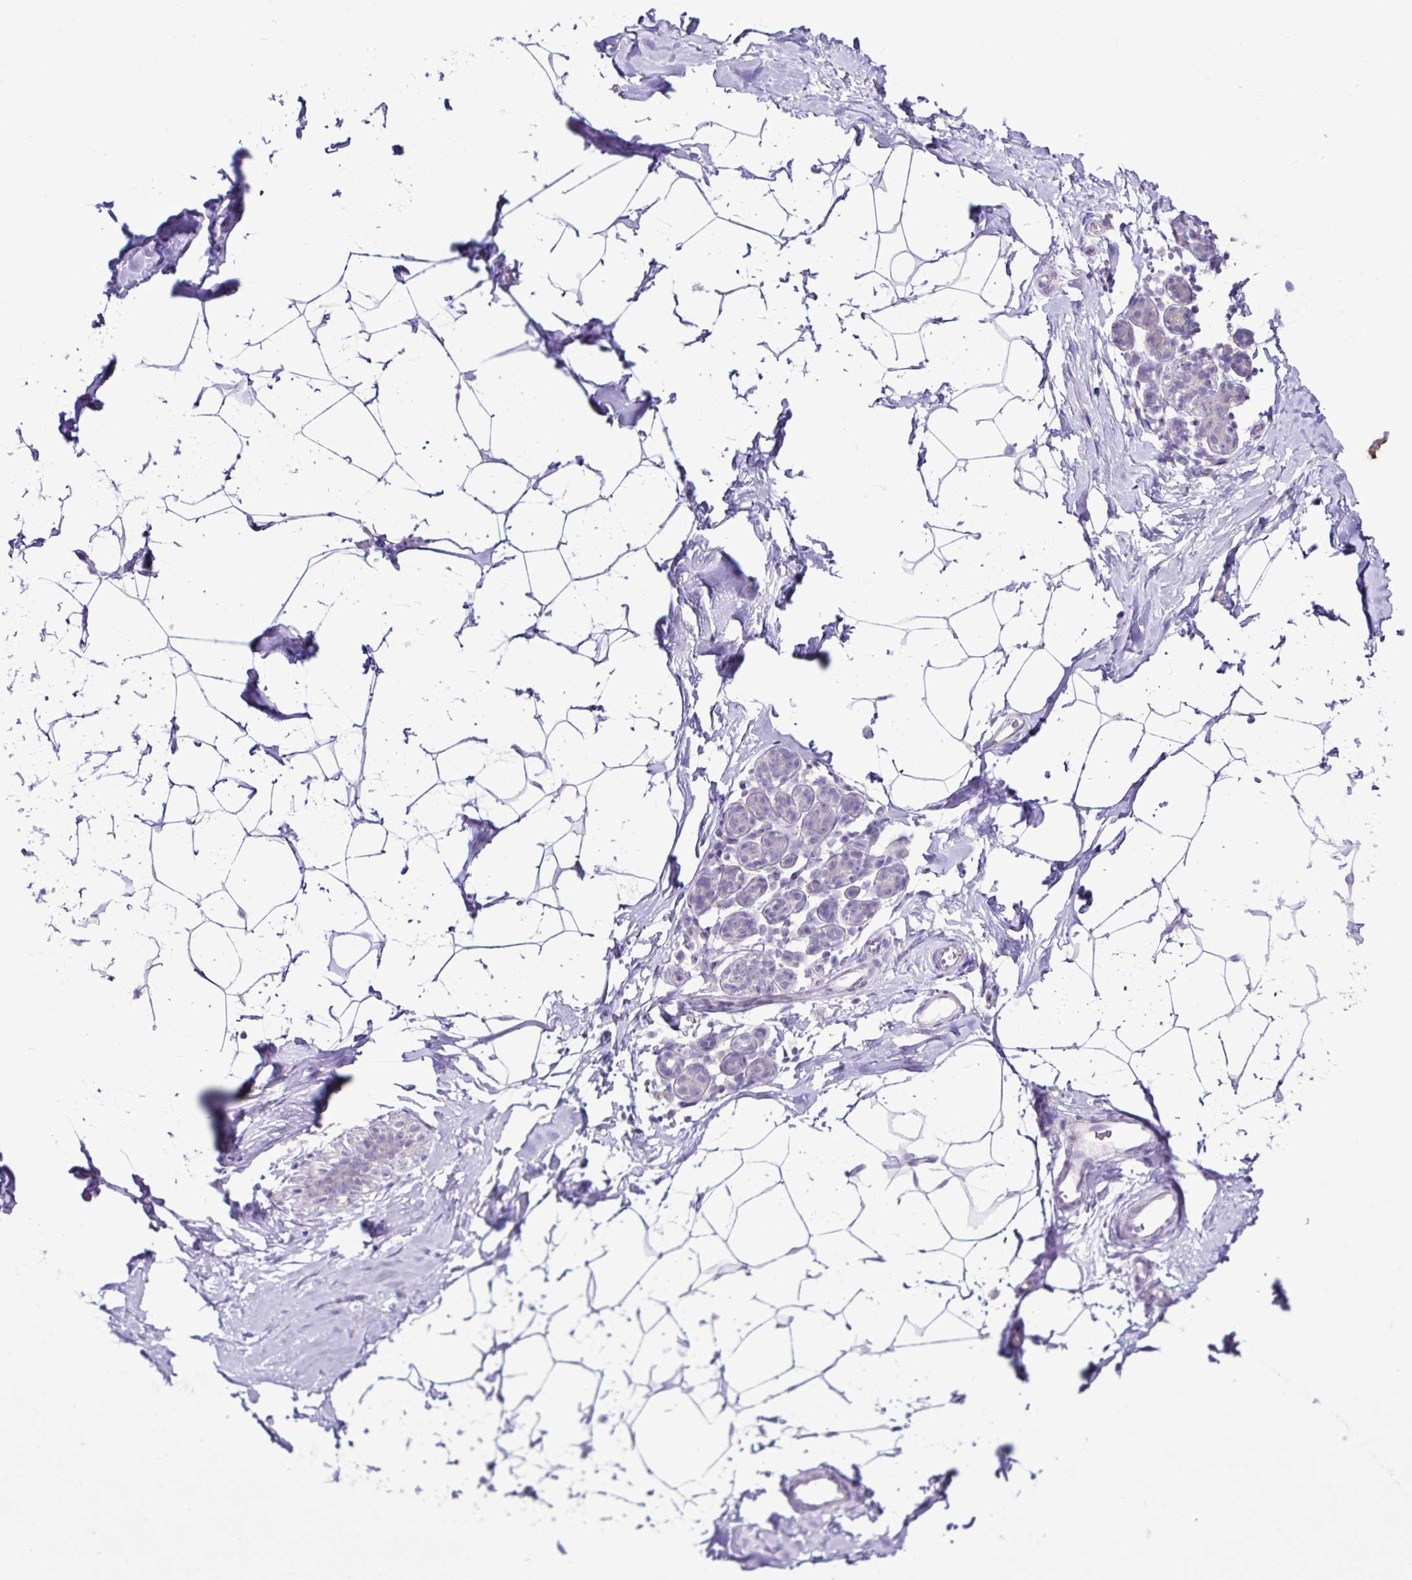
{"staining": {"intensity": "negative", "quantity": "none", "location": "none"}, "tissue": "breast", "cell_type": "Adipocytes", "image_type": "normal", "snomed": [{"axis": "morphology", "description": "Normal tissue, NOS"}, {"axis": "topography", "description": "Breast"}], "caption": "The micrograph exhibits no significant expression in adipocytes of breast.", "gene": "D2HGDH", "patient": {"sex": "female", "age": 32}}